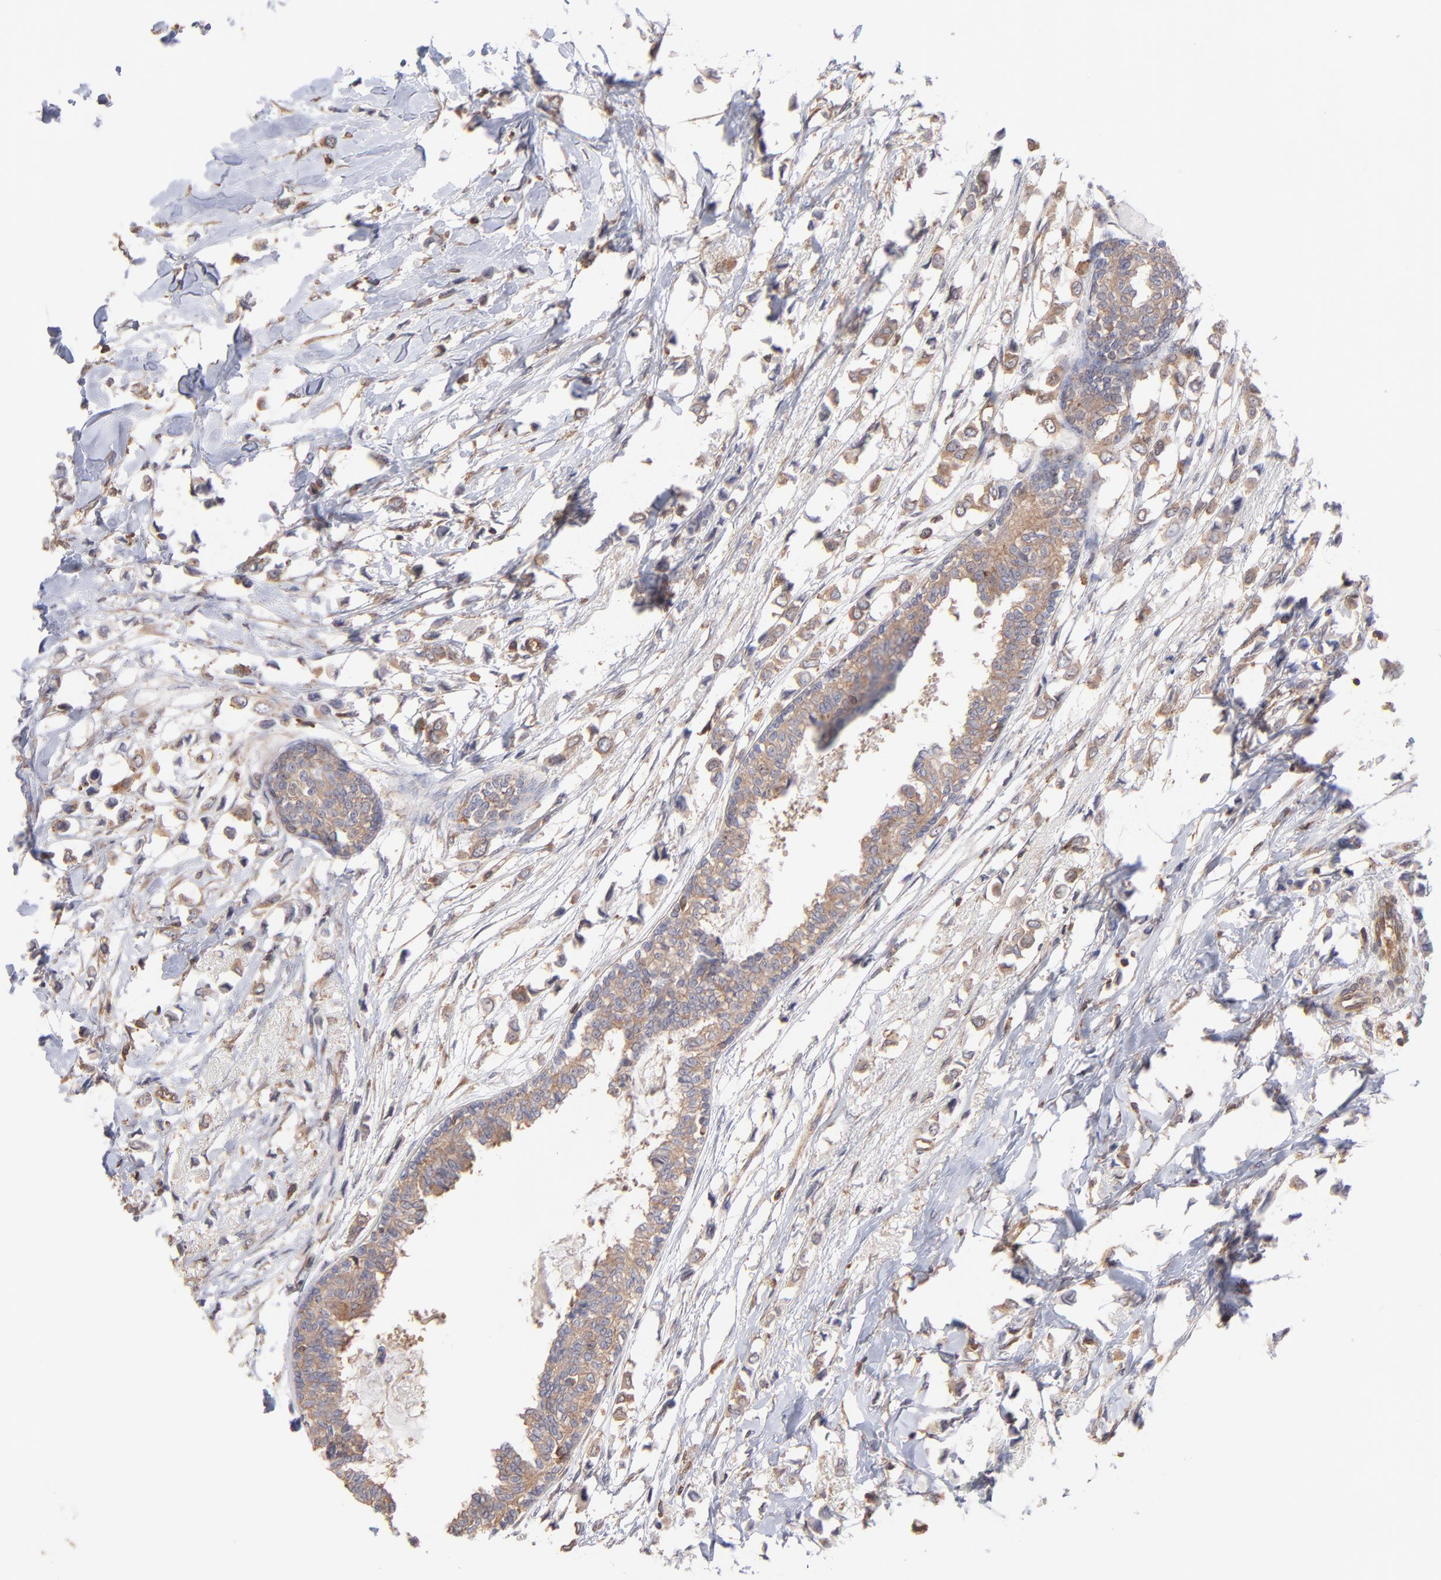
{"staining": {"intensity": "weak", "quantity": ">75%", "location": "cytoplasmic/membranous"}, "tissue": "breast cancer", "cell_type": "Tumor cells", "image_type": "cancer", "snomed": [{"axis": "morphology", "description": "Lobular carcinoma"}, {"axis": "topography", "description": "Breast"}], "caption": "The photomicrograph reveals immunohistochemical staining of breast cancer (lobular carcinoma). There is weak cytoplasmic/membranous staining is present in about >75% of tumor cells. (brown staining indicates protein expression, while blue staining denotes nuclei).", "gene": "MAPRE1", "patient": {"sex": "female", "age": 51}}